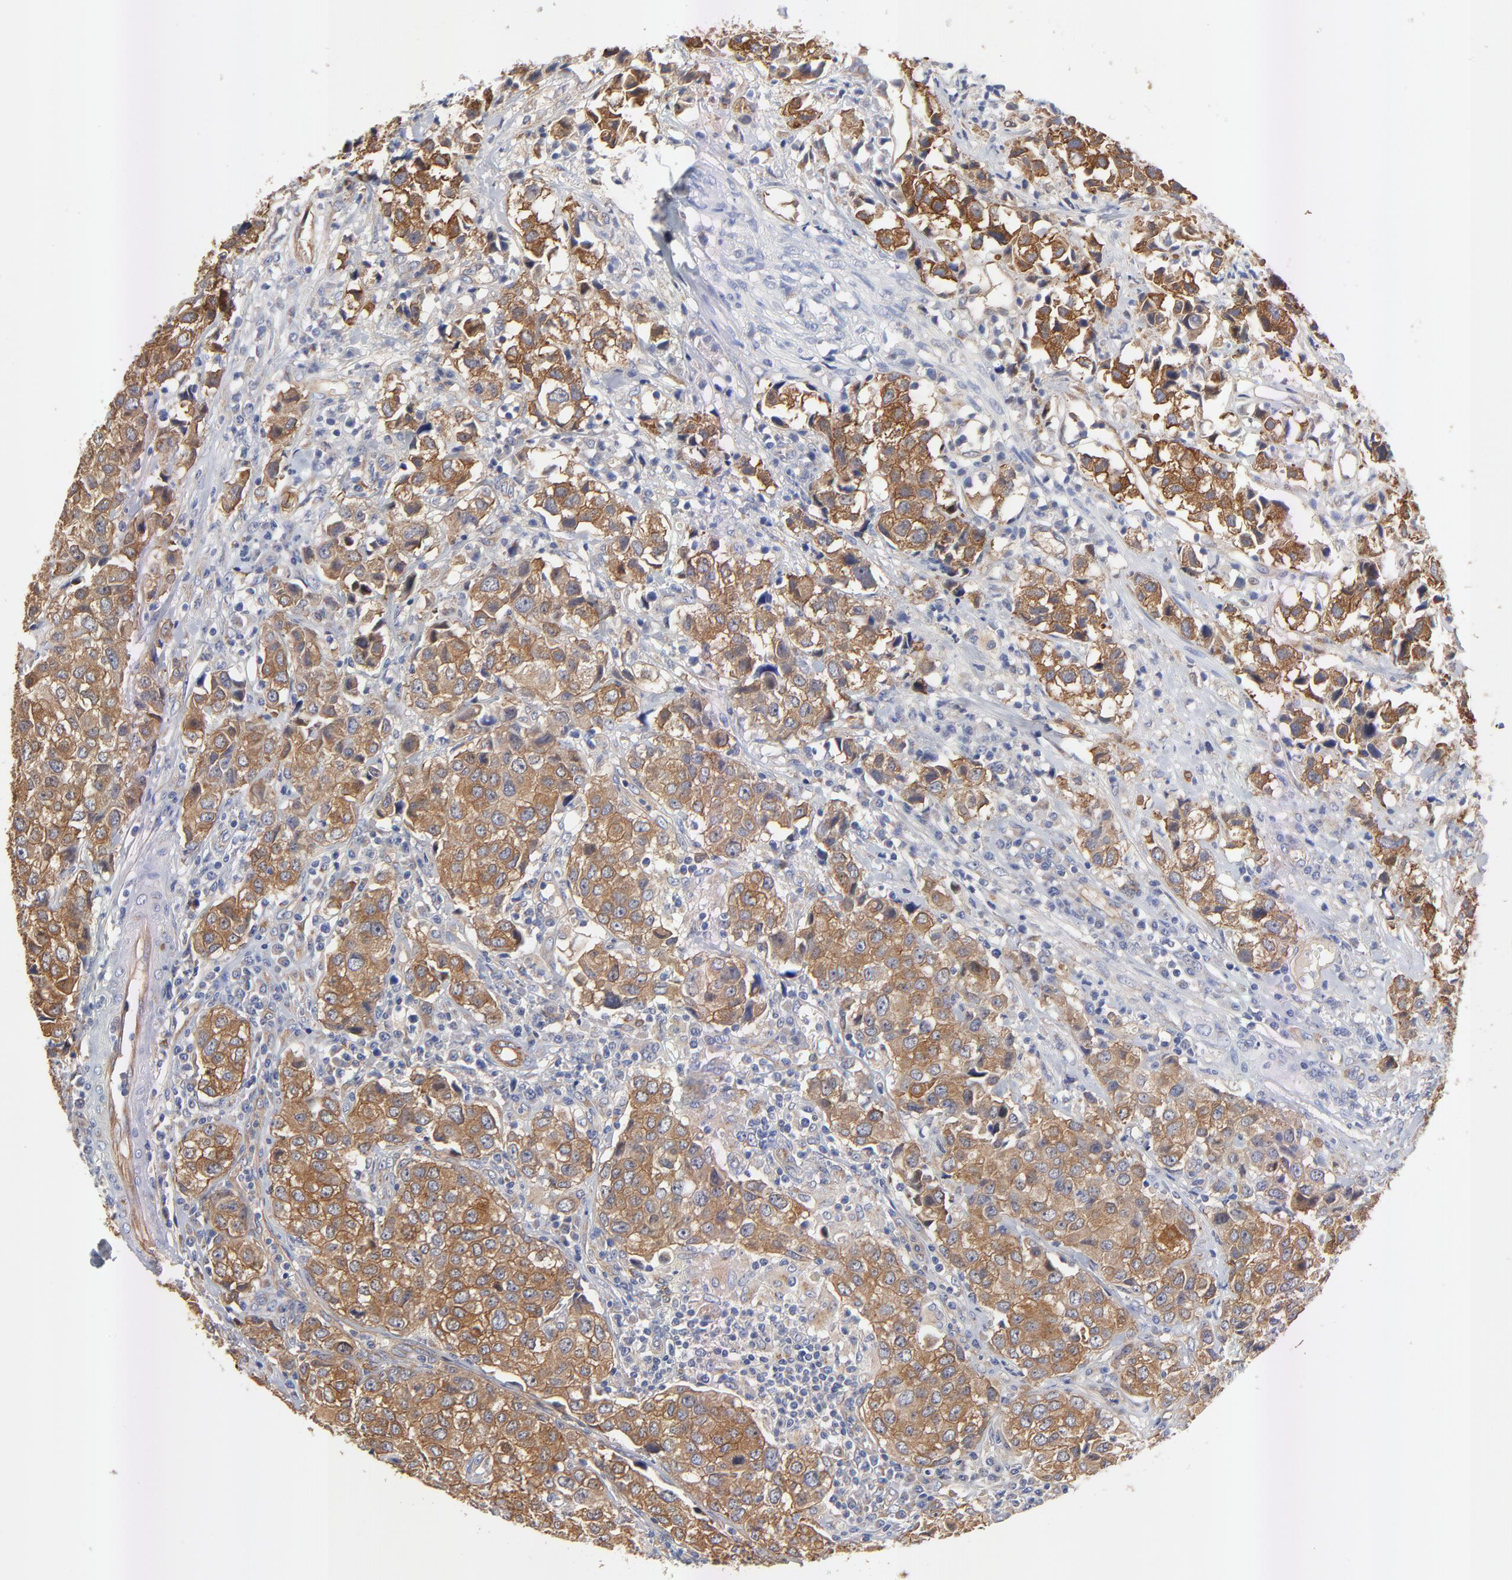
{"staining": {"intensity": "strong", "quantity": ">75%", "location": "cytoplasmic/membranous"}, "tissue": "urothelial cancer", "cell_type": "Tumor cells", "image_type": "cancer", "snomed": [{"axis": "morphology", "description": "Urothelial carcinoma, High grade"}, {"axis": "topography", "description": "Urinary bladder"}], "caption": "The image shows immunohistochemical staining of high-grade urothelial carcinoma. There is strong cytoplasmic/membranous expression is appreciated in about >75% of tumor cells.", "gene": "FBXL2", "patient": {"sex": "female", "age": 75}}